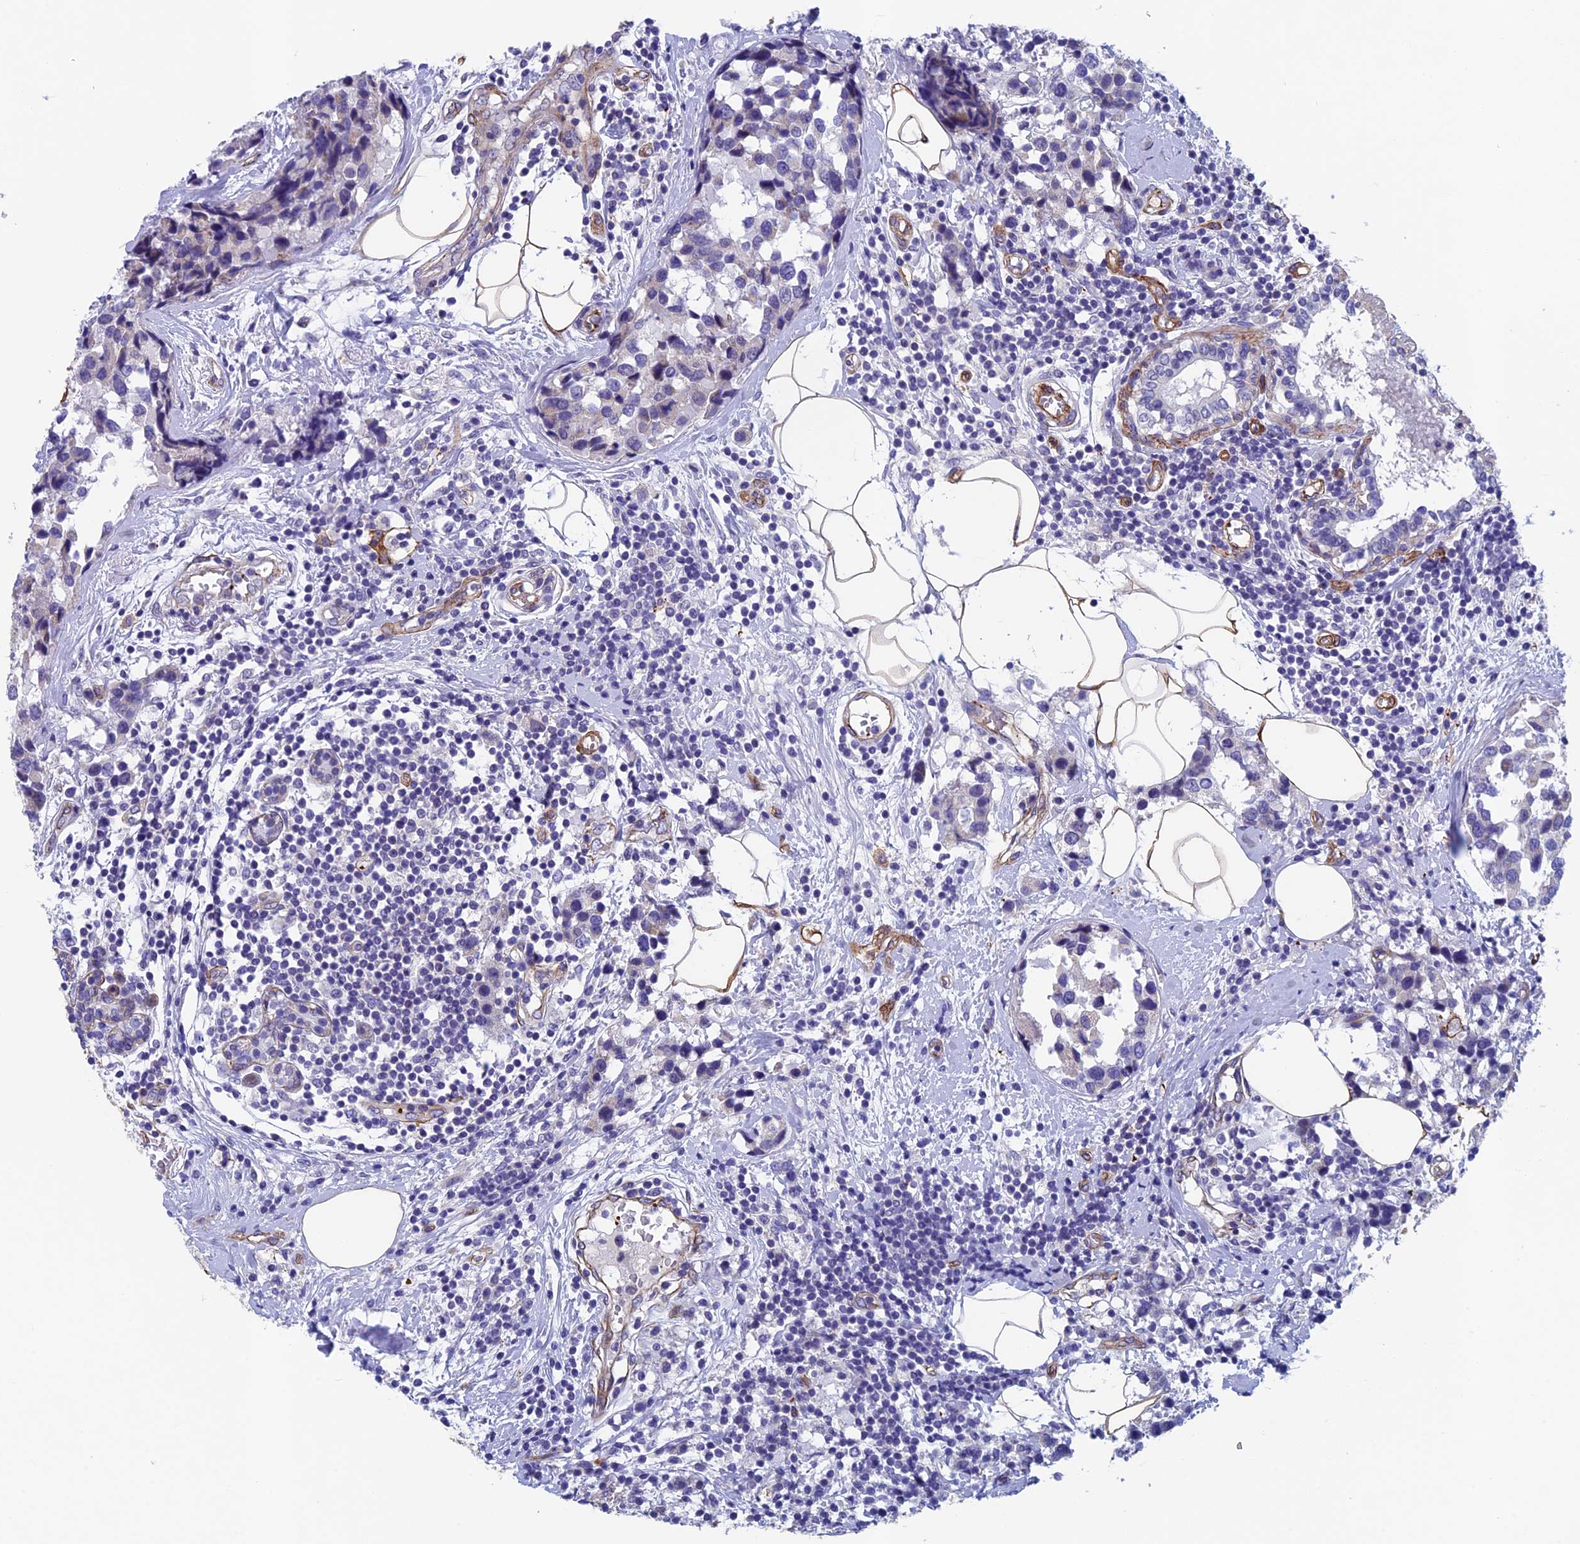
{"staining": {"intensity": "negative", "quantity": "none", "location": "none"}, "tissue": "breast cancer", "cell_type": "Tumor cells", "image_type": "cancer", "snomed": [{"axis": "morphology", "description": "Lobular carcinoma"}, {"axis": "topography", "description": "Breast"}], "caption": "Tumor cells are negative for protein expression in human breast cancer (lobular carcinoma).", "gene": "INSYN1", "patient": {"sex": "female", "age": 59}}